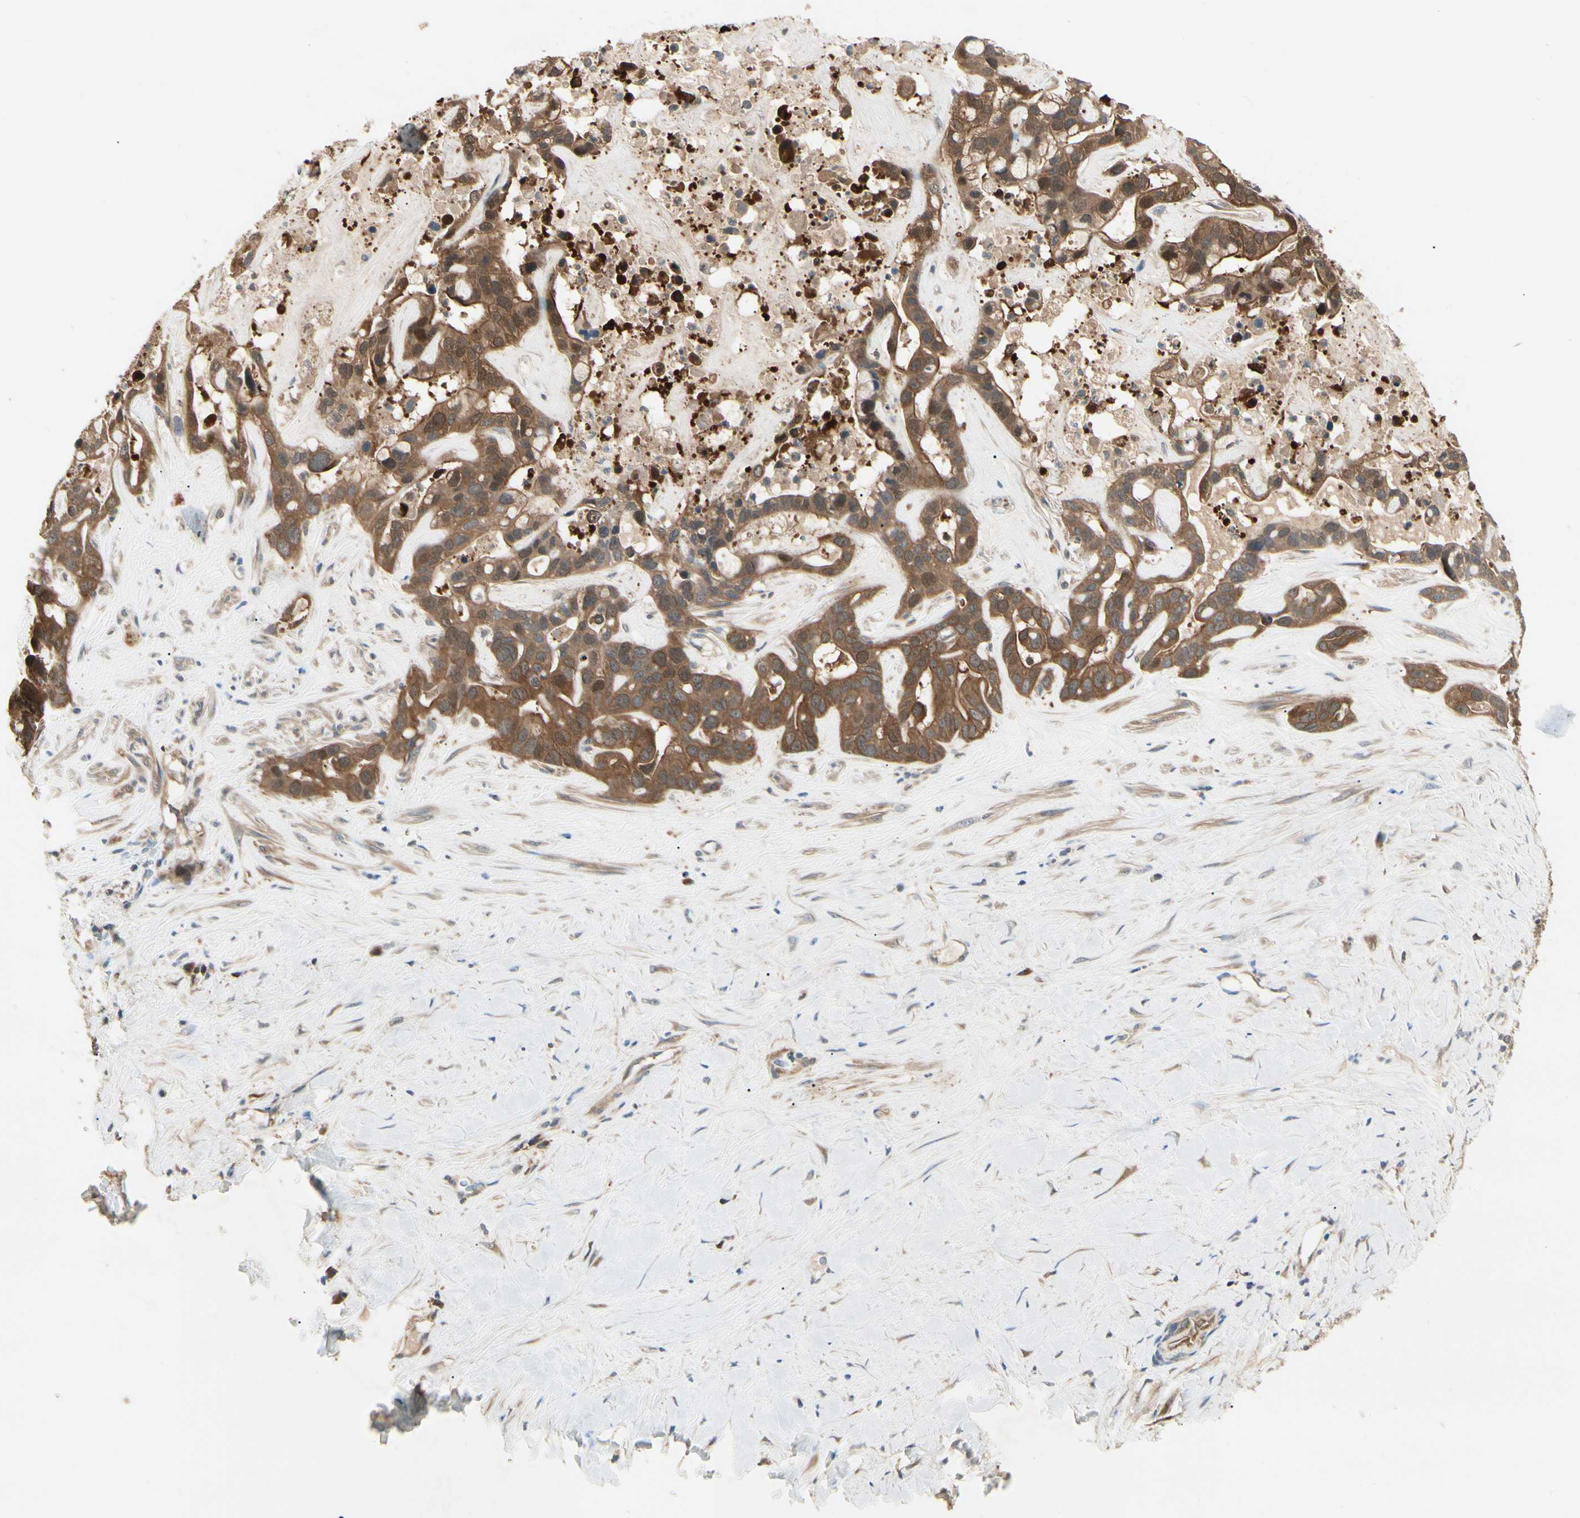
{"staining": {"intensity": "strong", "quantity": ">75%", "location": "cytoplasmic/membranous"}, "tissue": "liver cancer", "cell_type": "Tumor cells", "image_type": "cancer", "snomed": [{"axis": "morphology", "description": "Cholangiocarcinoma"}, {"axis": "topography", "description": "Liver"}], "caption": "Immunohistochemistry (IHC) (DAB) staining of human liver cancer (cholangiocarcinoma) shows strong cytoplasmic/membranous protein expression in approximately >75% of tumor cells. The protein is shown in brown color, while the nuclei are stained blue.", "gene": "NME1-NME2", "patient": {"sex": "female", "age": 65}}